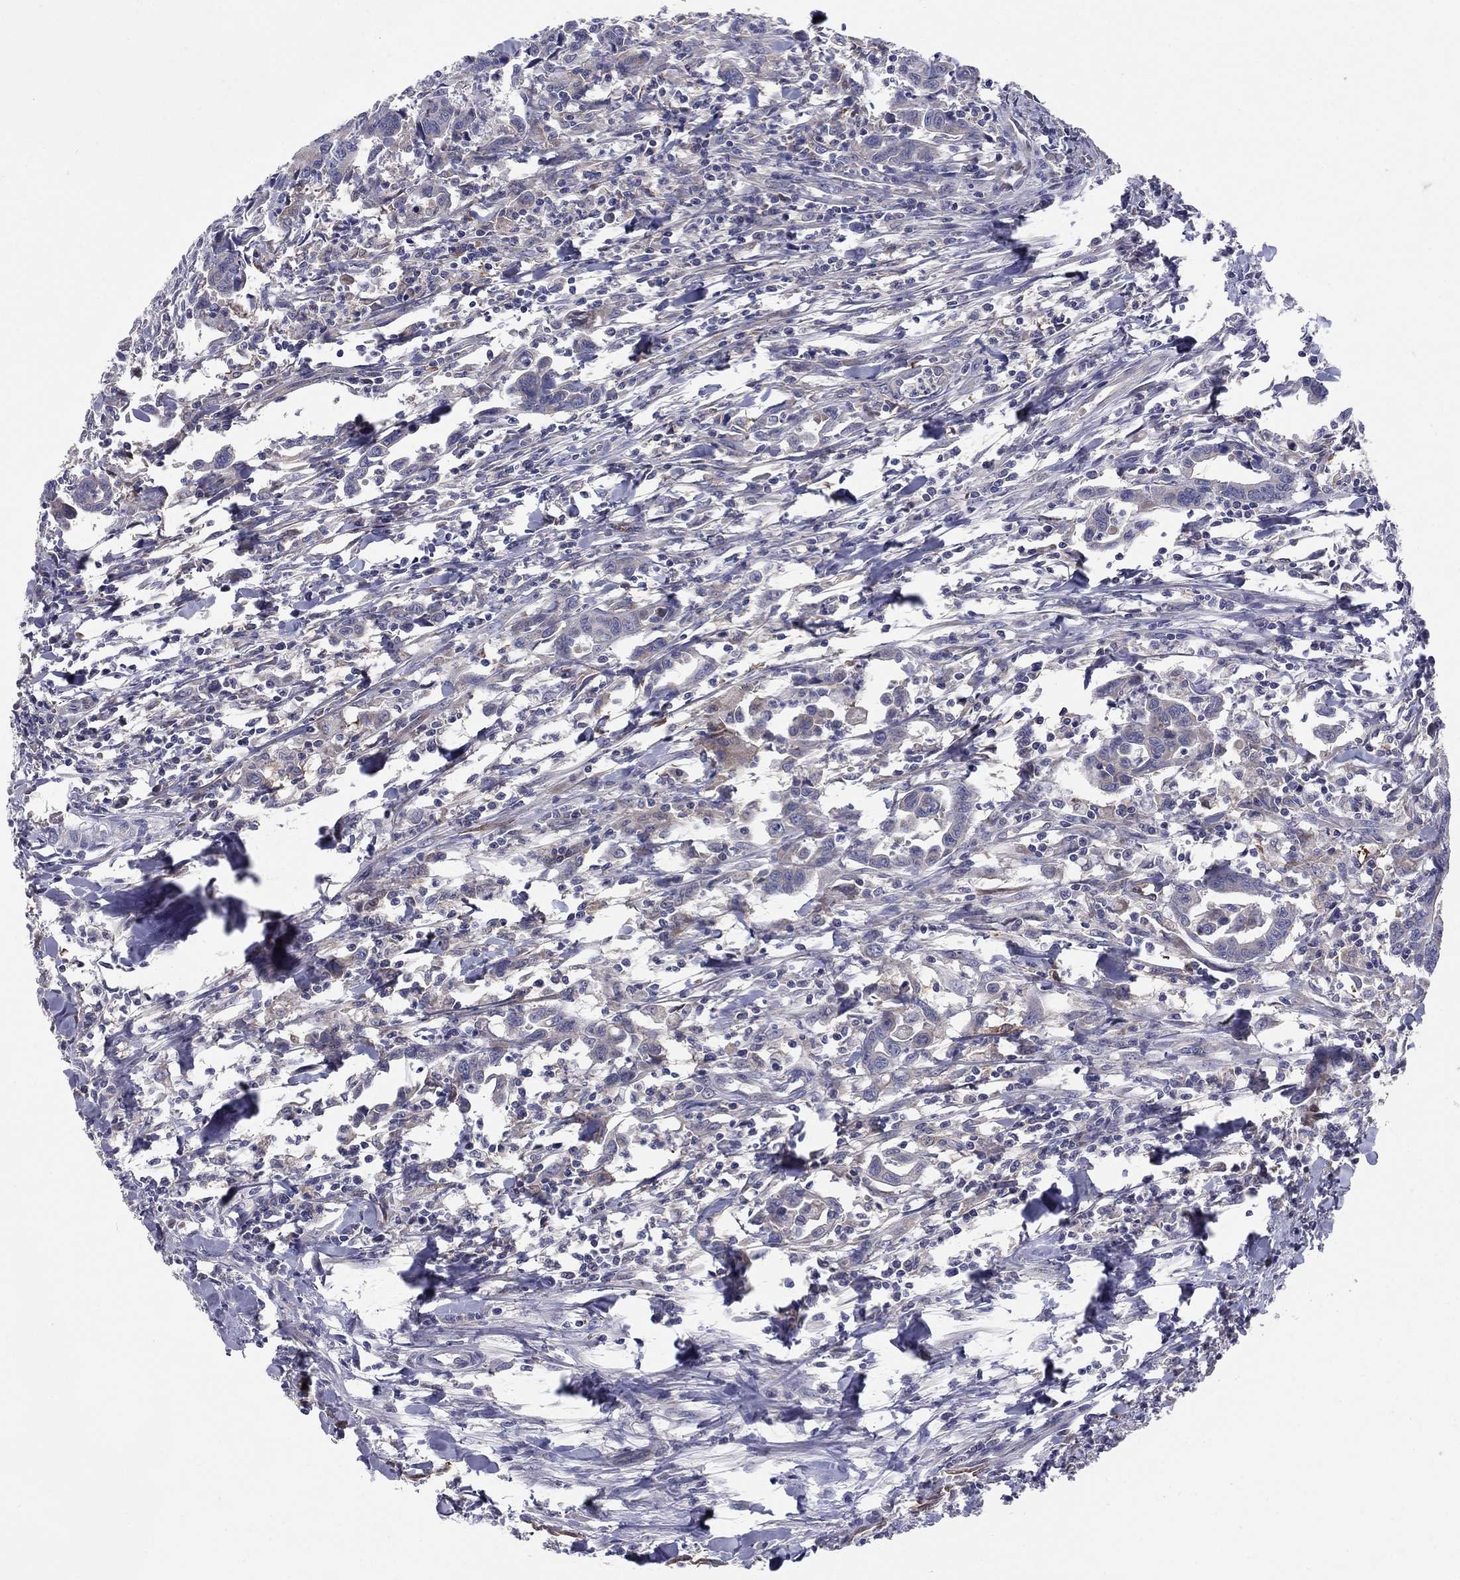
{"staining": {"intensity": "weak", "quantity": "<25%", "location": "cytoplasmic/membranous"}, "tissue": "colorectal cancer", "cell_type": "Tumor cells", "image_type": "cancer", "snomed": [{"axis": "morphology", "description": "Adenocarcinoma, NOS"}, {"axis": "topography", "description": "Rectum"}], "caption": "A micrograph of adenocarcinoma (colorectal) stained for a protein demonstrates no brown staining in tumor cells.", "gene": "EMP2", "patient": {"sex": "male", "age": 67}}